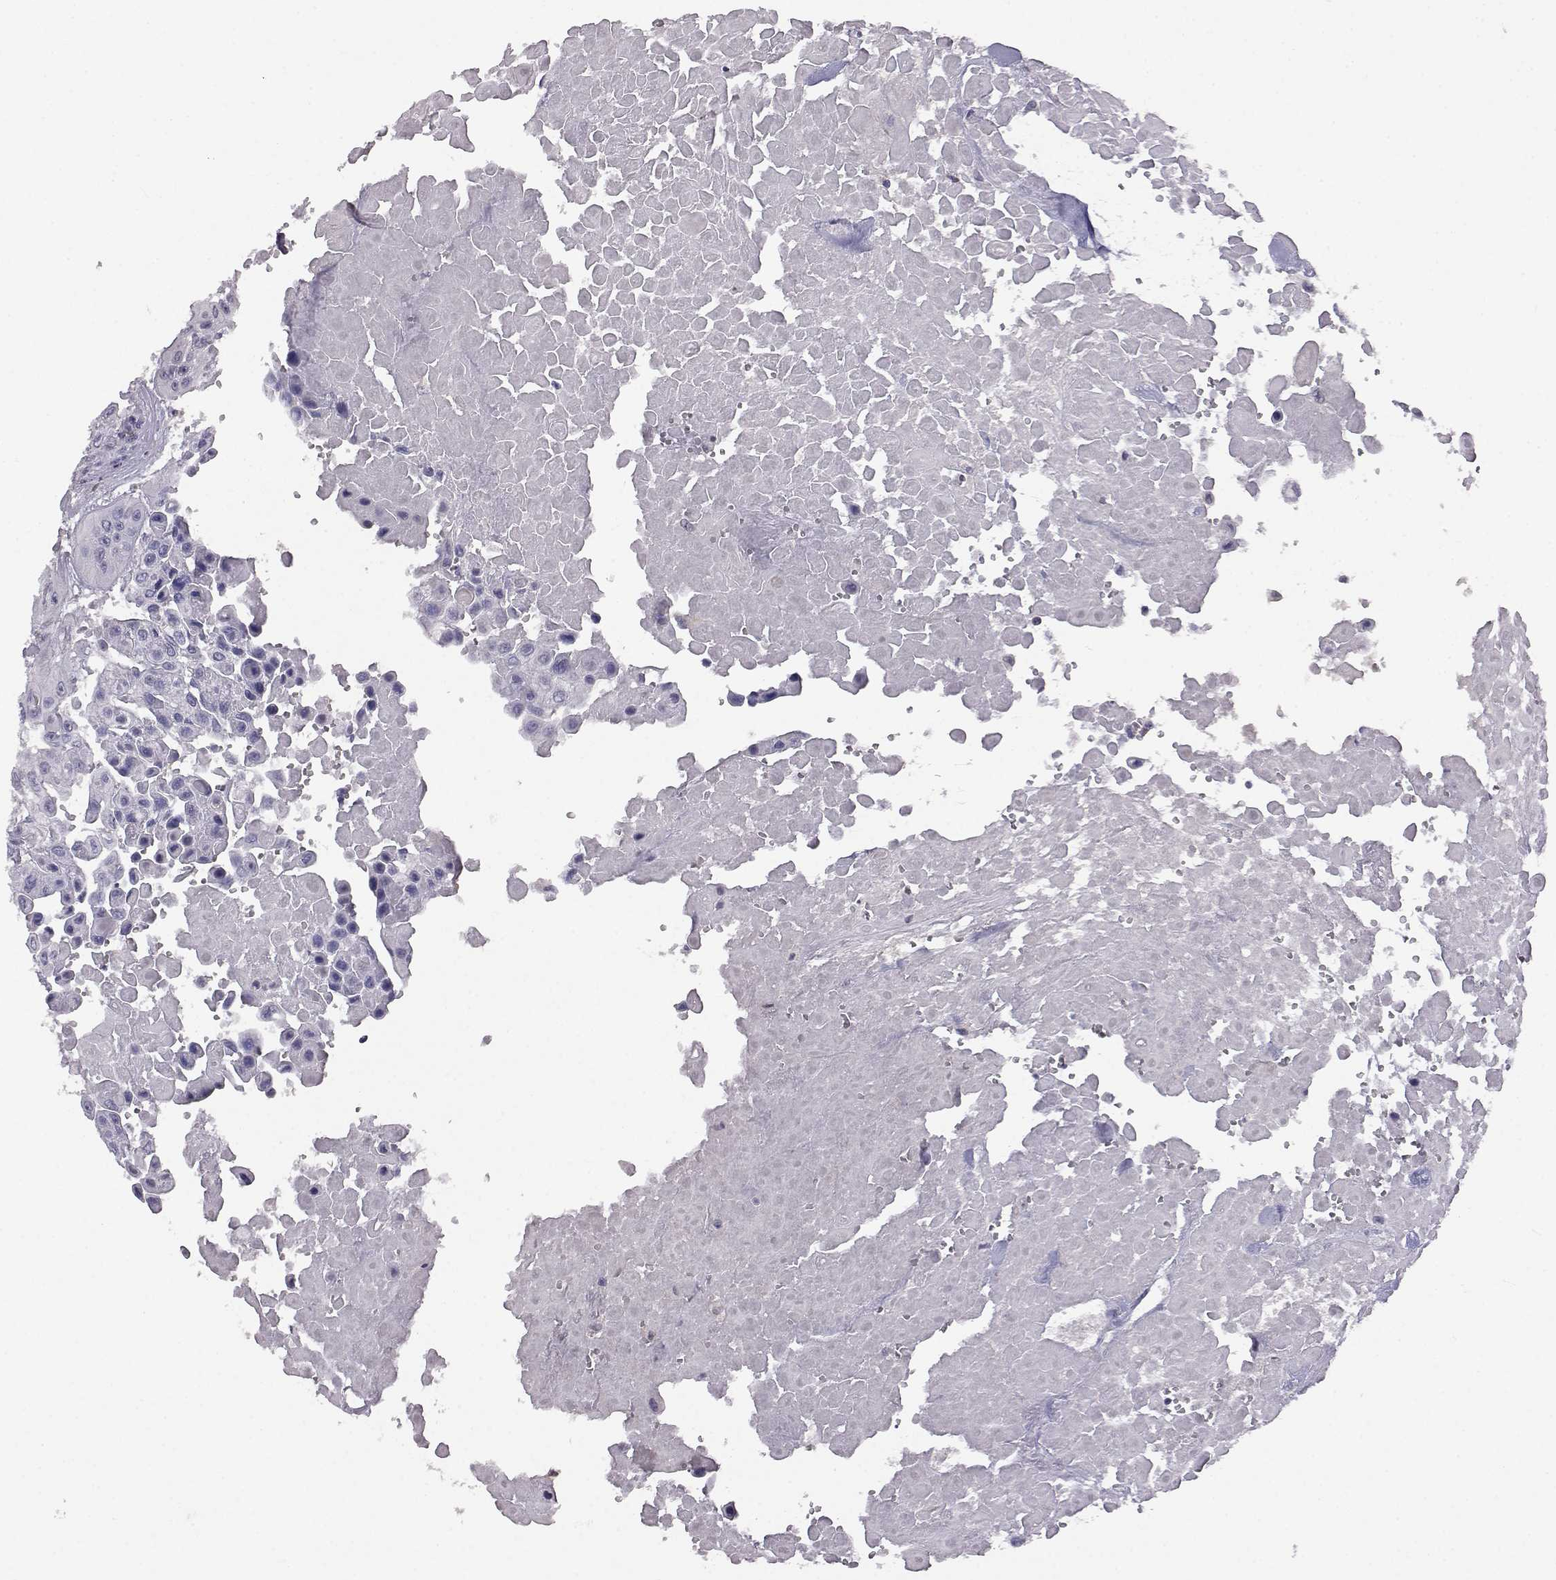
{"staining": {"intensity": "negative", "quantity": "none", "location": "none"}, "tissue": "head and neck cancer", "cell_type": "Tumor cells", "image_type": "cancer", "snomed": [{"axis": "morphology", "description": "Adenocarcinoma, NOS"}, {"axis": "topography", "description": "Head-Neck"}], "caption": "This is an immunohistochemistry (IHC) photomicrograph of human adenocarcinoma (head and neck). There is no expression in tumor cells.", "gene": "AKR1B1", "patient": {"sex": "male", "age": 73}}